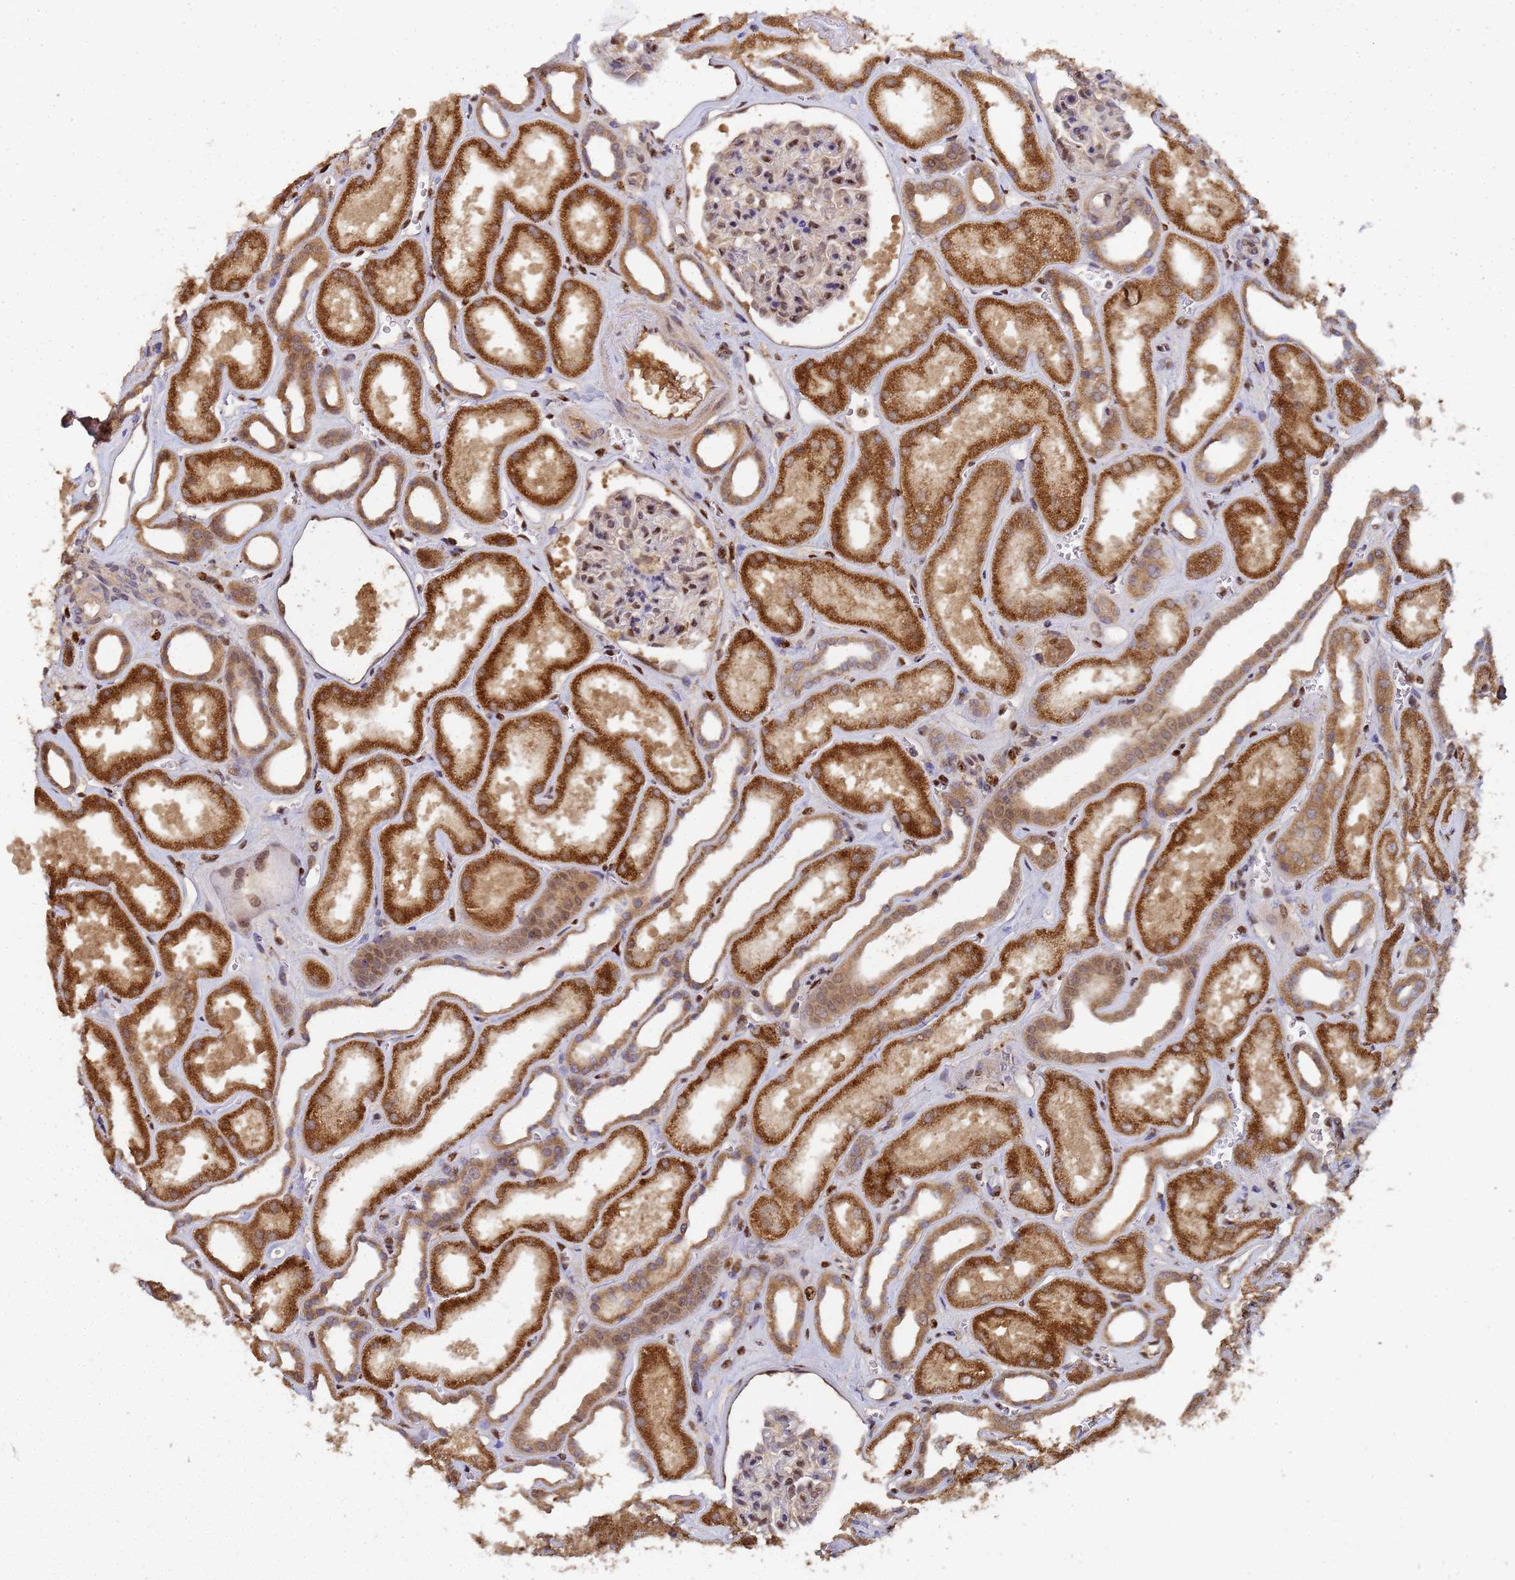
{"staining": {"intensity": "moderate", "quantity": "<25%", "location": "nuclear"}, "tissue": "kidney", "cell_type": "Cells in glomeruli", "image_type": "normal", "snomed": [{"axis": "morphology", "description": "Normal tissue, NOS"}, {"axis": "morphology", "description": "Adenocarcinoma, NOS"}, {"axis": "topography", "description": "Kidney"}], "caption": "Protein staining exhibits moderate nuclear staining in about <25% of cells in glomeruli in benign kidney. The protein is shown in brown color, while the nuclei are stained blue.", "gene": "SECISBP2", "patient": {"sex": "female", "age": 68}}